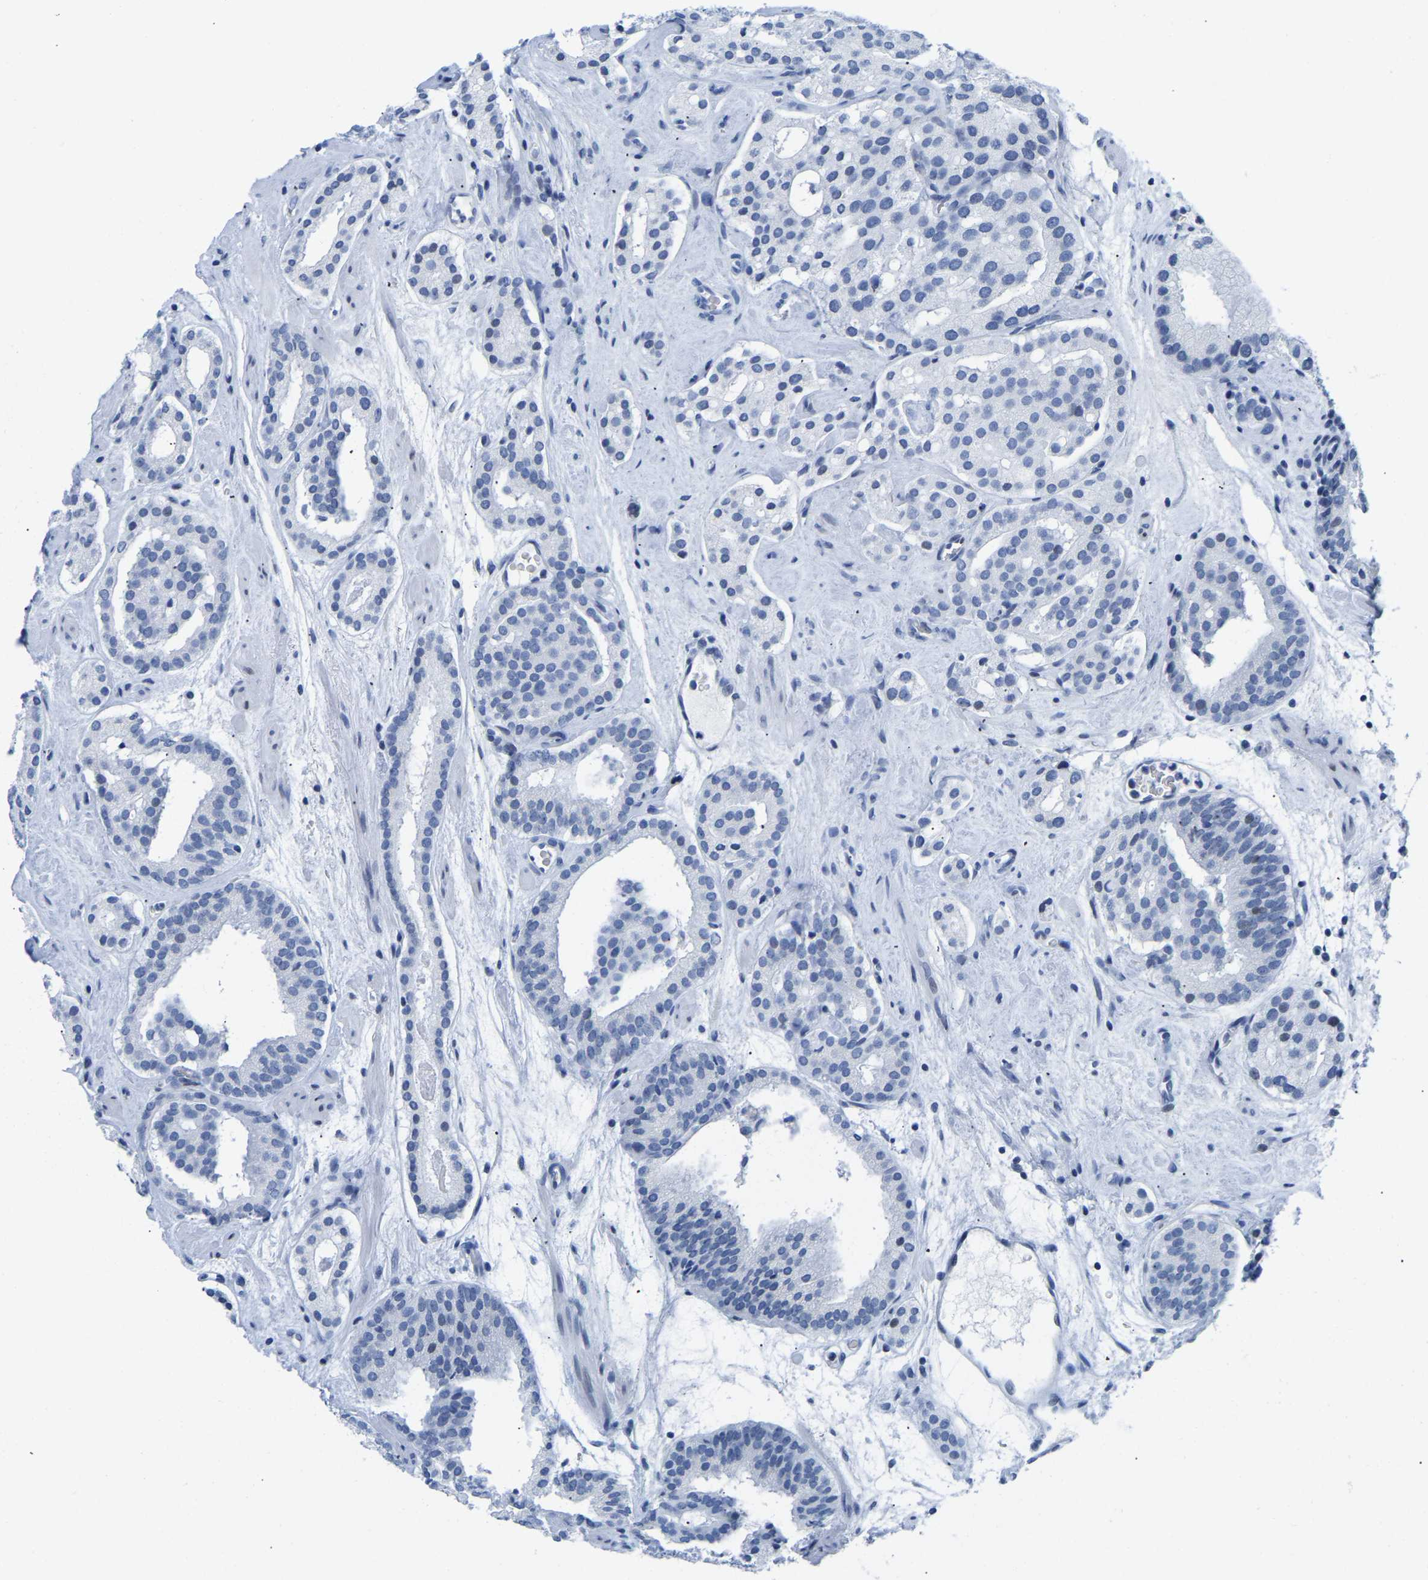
{"staining": {"intensity": "negative", "quantity": "none", "location": "none"}, "tissue": "prostate cancer", "cell_type": "Tumor cells", "image_type": "cancer", "snomed": [{"axis": "morphology", "description": "Adenocarcinoma, Low grade"}, {"axis": "topography", "description": "Prostate"}], "caption": "This is an immunohistochemistry histopathology image of human prostate low-grade adenocarcinoma. There is no staining in tumor cells.", "gene": "UPK3A", "patient": {"sex": "male", "age": 69}}